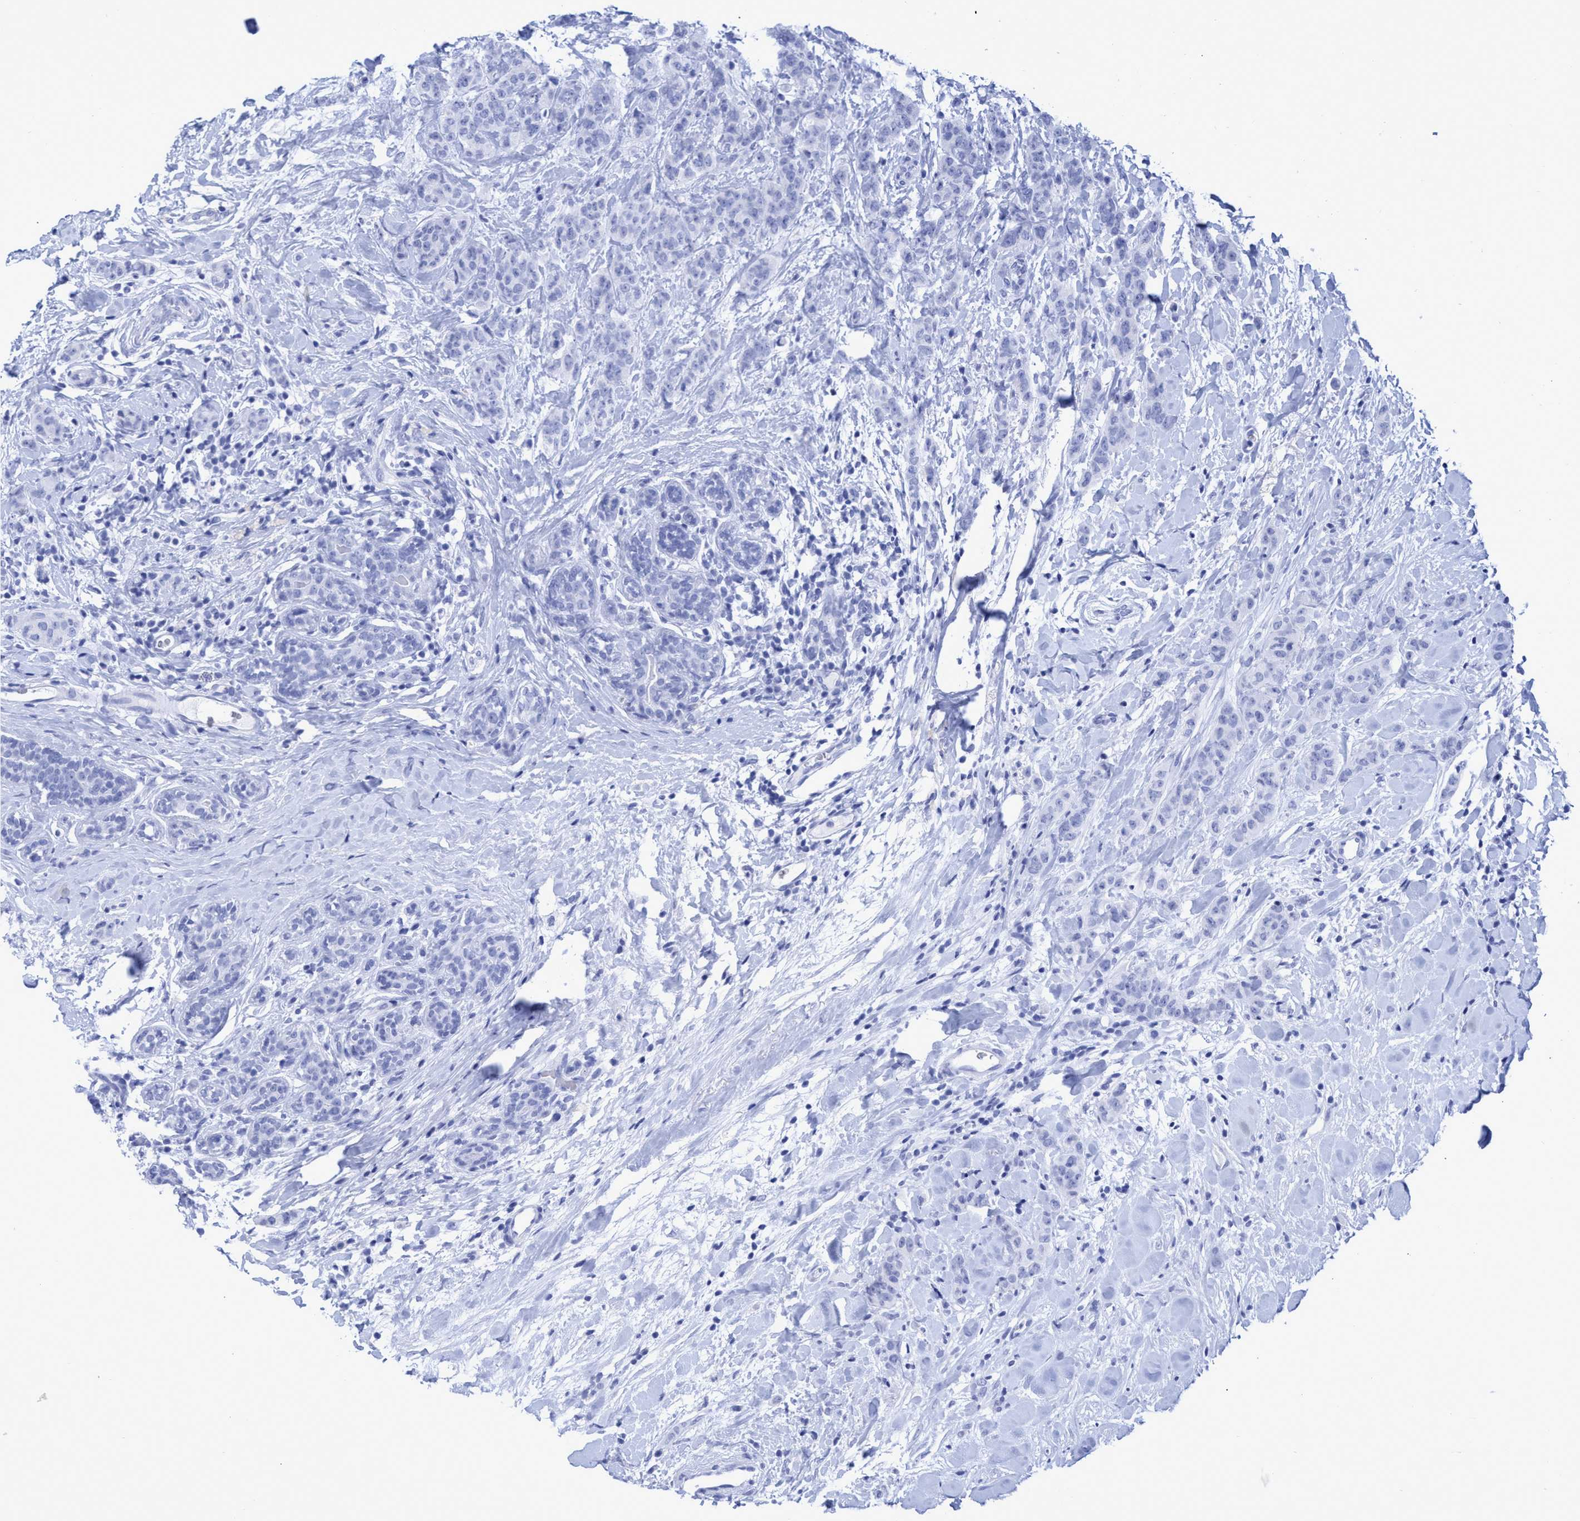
{"staining": {"intensity": "negative", "quantity": "none", "location": "none"}, "tissue": "breast cancer", "cell_type": "Tumor cells", "image_type": "cancer", "snomed": [{"axis": "morphology", "description": "Normal tissue, NOS"}, {"axis": "morphology", "description": "Duct carcinoma"}, {"axis": "topography", "description": "Breast"}], "caption": "Tumor cells are negative for brown protein staining in breast cancer.", "gene": "INSL6", "patient": {"sex": "female", "age": 40}}